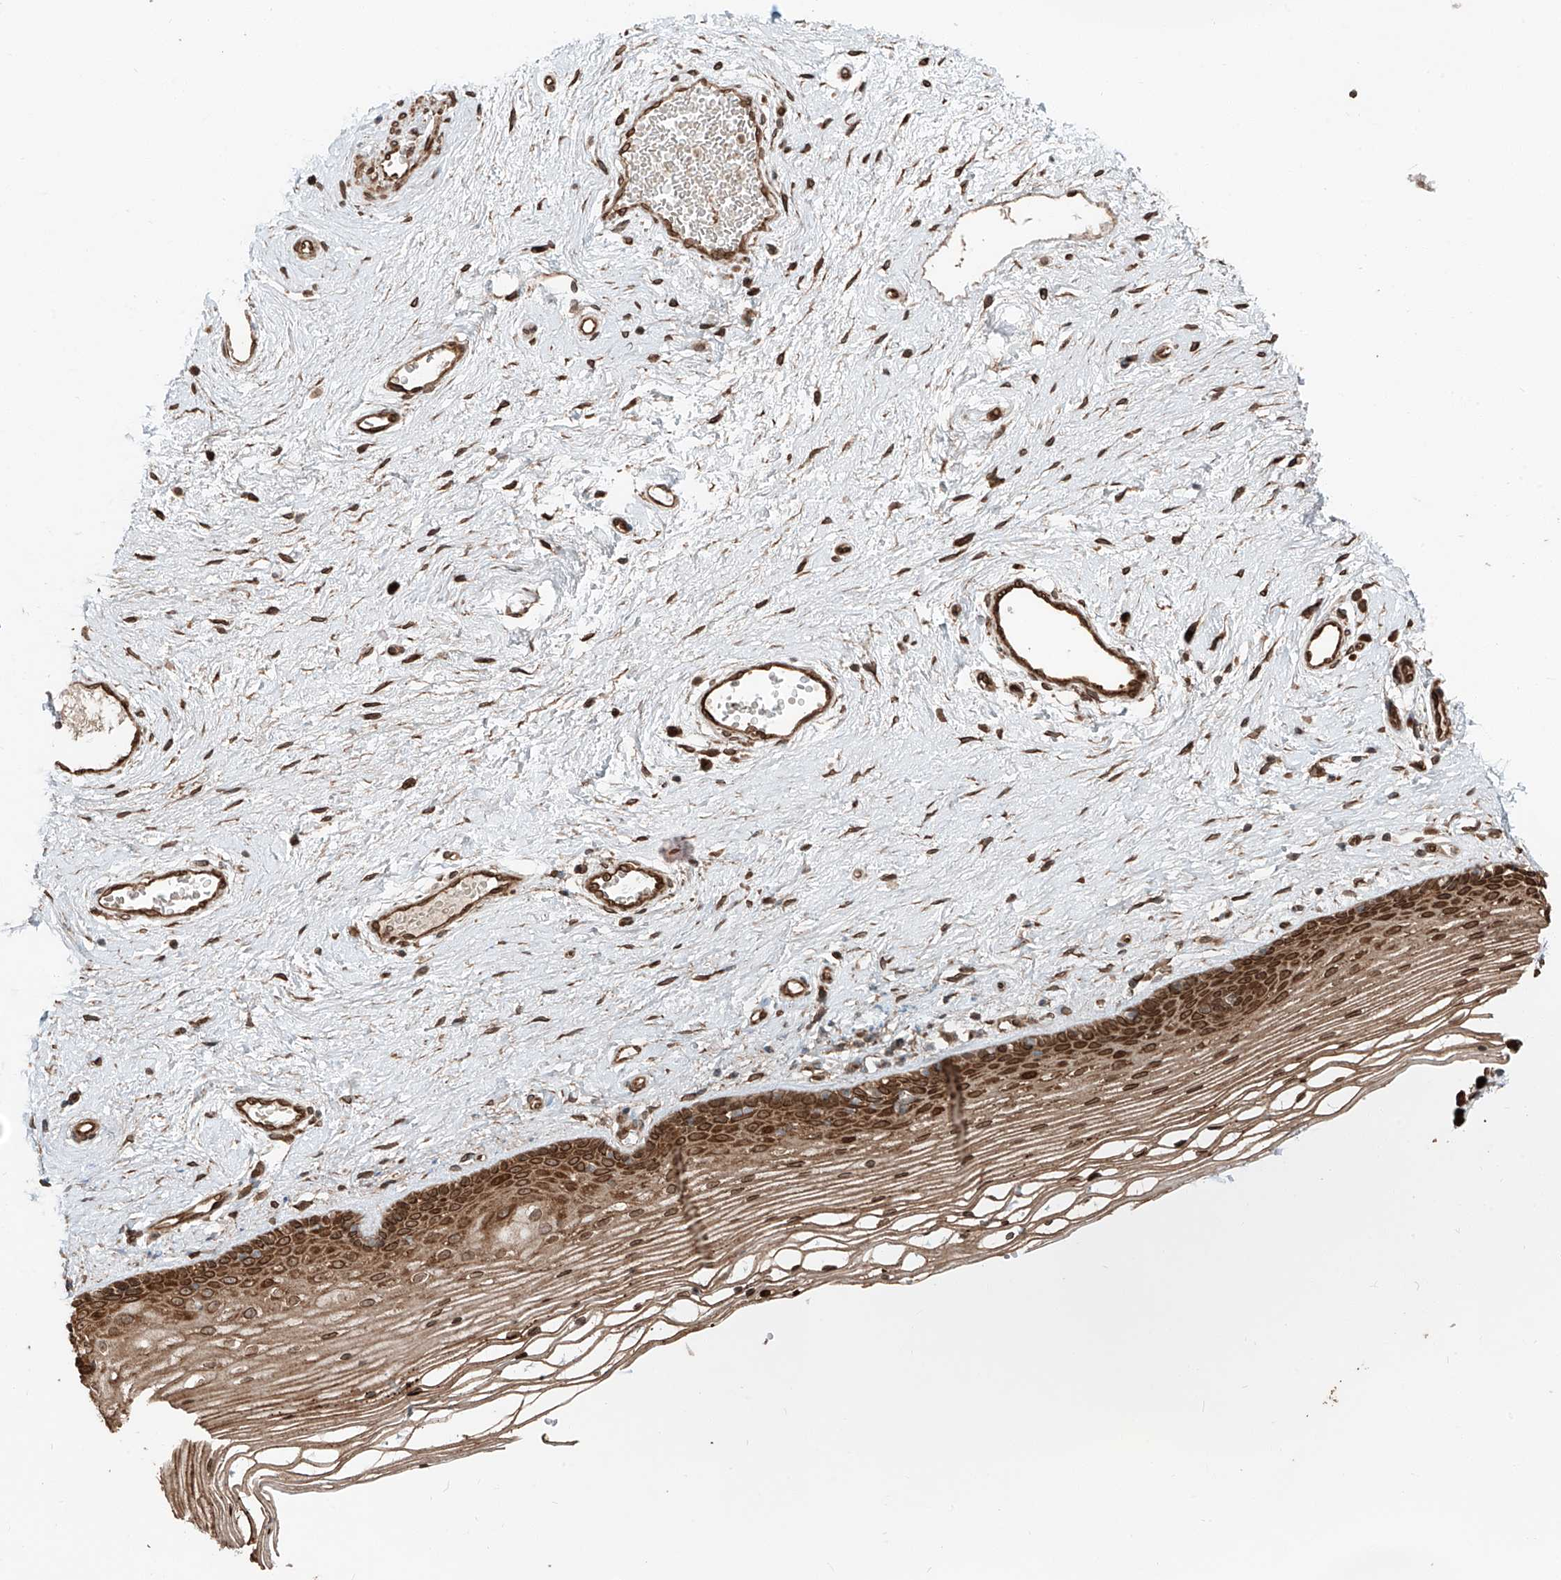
{"staining": {"intensity": "moderate", "quantity": ">75%", "location": "cytoplasmic/membranous,nuclear"}, "tissue": "vagina", "cell_type": "Squamous epithelial cells", "image_type": "normal", "snomed": [{"axis": "morphology", "description": "Normal tissue, NOS"}, {"axis": "topography", "description": "Vagina"}], "caption": "Unremarkable vagina demonstrates moderate cytoplasmic/membranous,nuclear staining in approximately >75% of squamous epithelial cells.", "gene": "CEP162", "patient": {"sex": "female", "age": 46}}